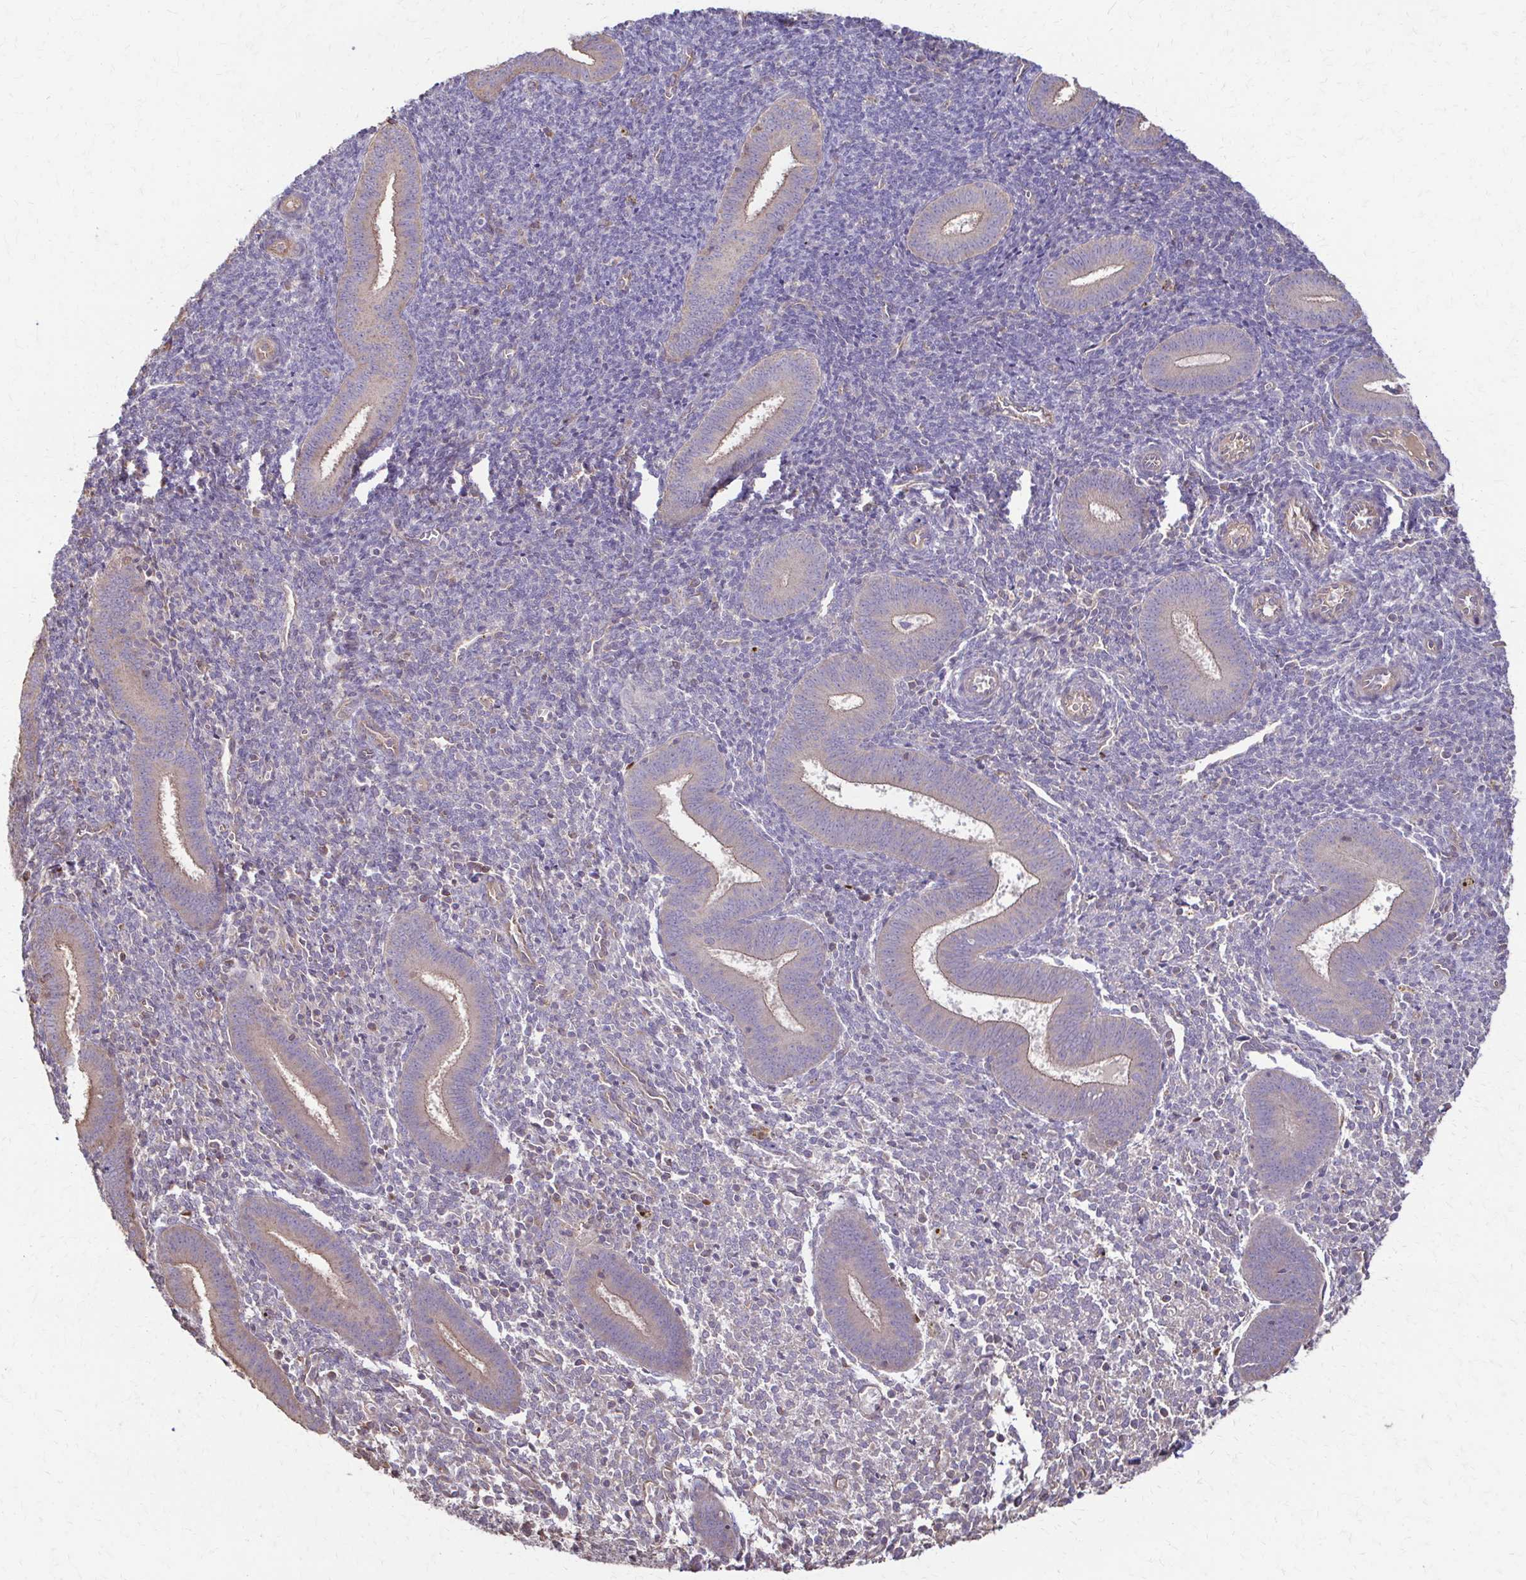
{"staining": {"intensity": "negative", "quantity": "none", "location": "none"}, "tissue": "endometrium", "cell_type": "Cells in endometrial stroma", "image_type": "normal", "snomed": [{"axis": "morphology", "description": "Normal tissue, NOS"}, {"axis": "topography", "description": "Endometrium"}], "caption": "The histopathology image reveals no staining of cells in endometrial stroma in benign endometrium. Brightfield microscopy of immunohistochemistry (IHC) stained with DAB (3,3'-diaminobenzidine) (brown) and hematoxylin (blue), captured at high magnification.", "gene": "IL18BP", "patient": {"sex": "female", "age": 25}}